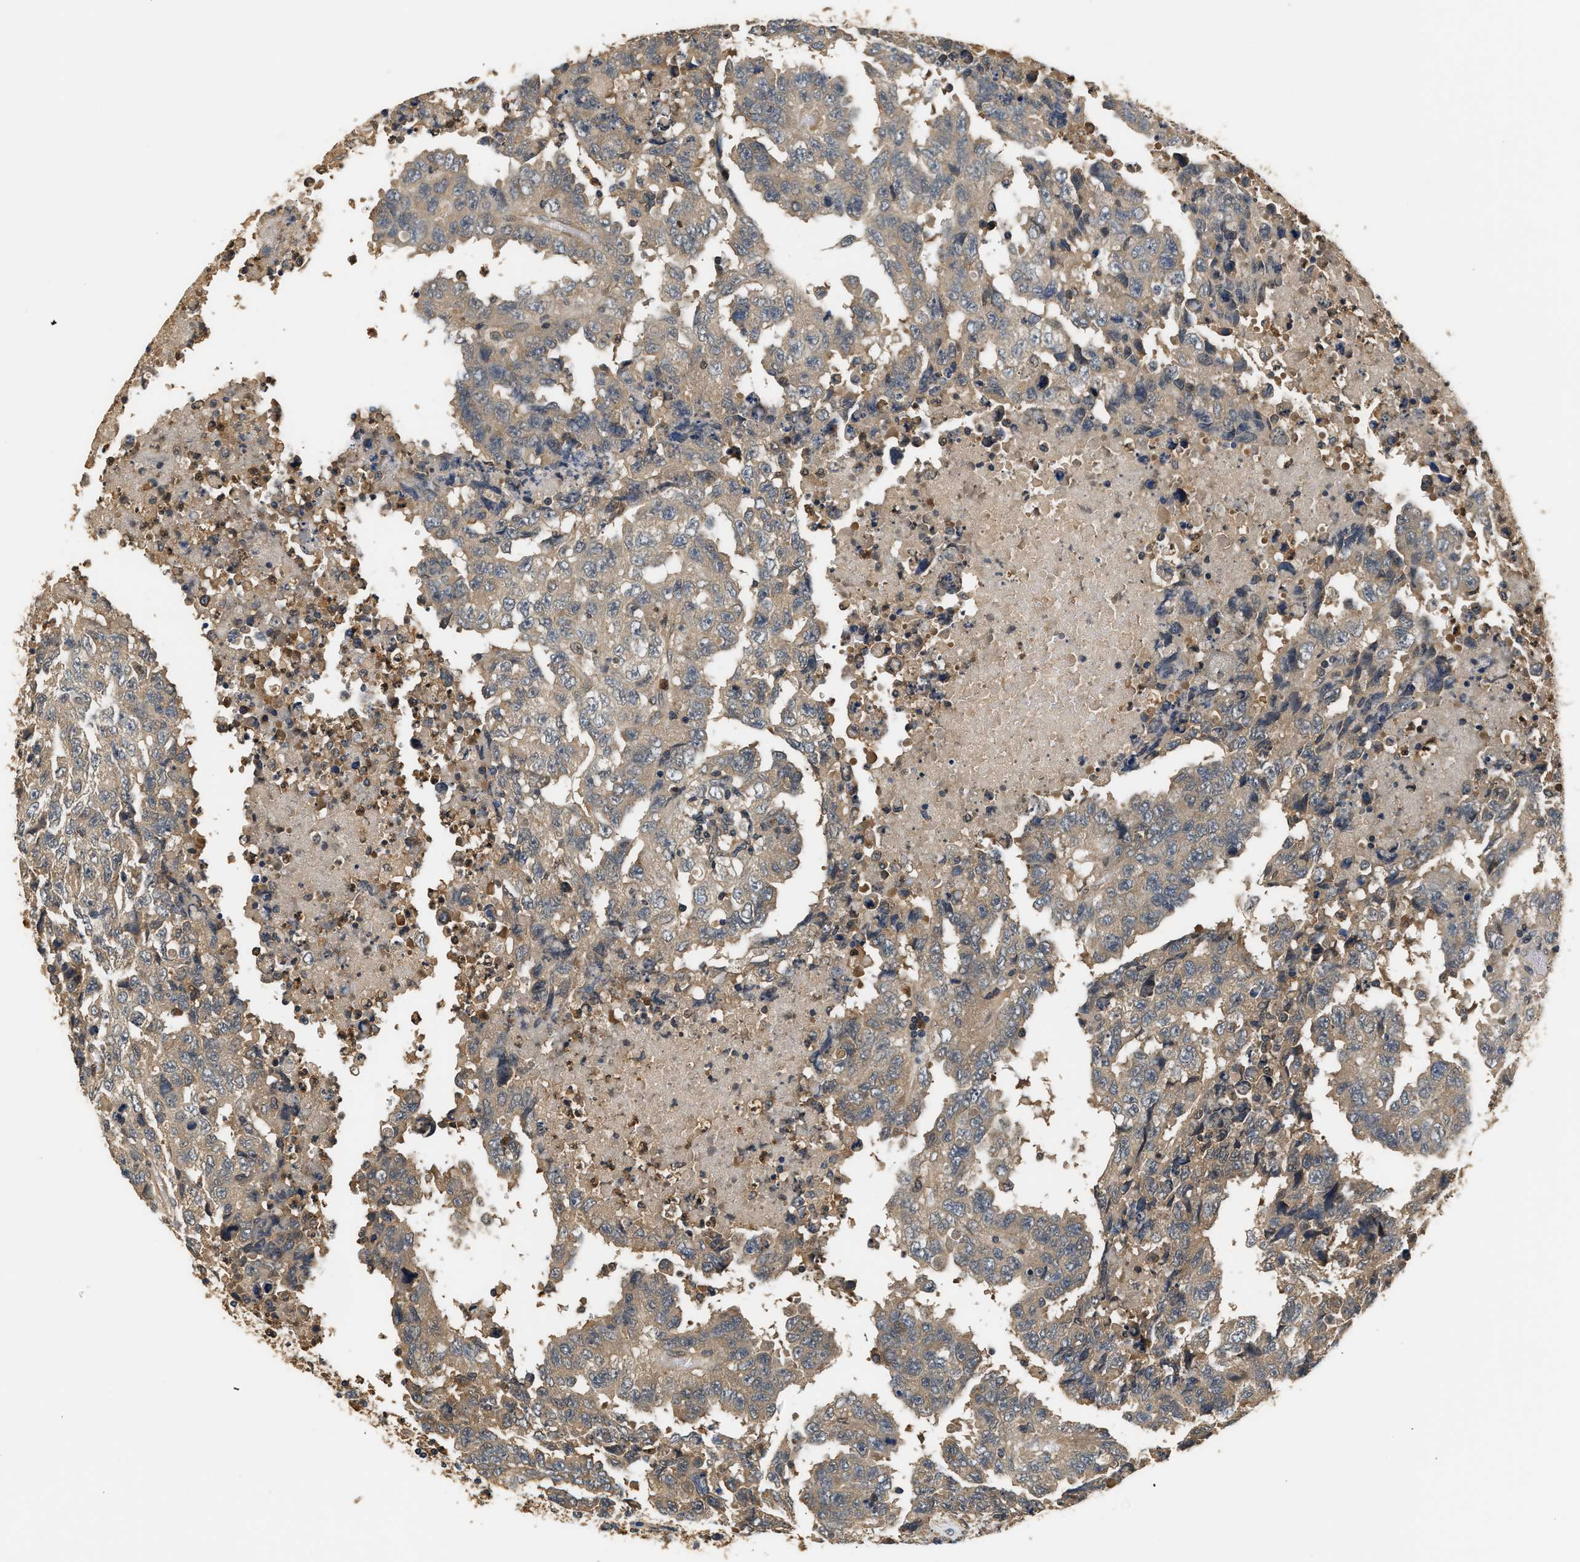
{"staining": {"intensity": "weak", "quantity": ">75%", "location": "cytoplasmic/membranous"}, "tissue": "testis cancer", "cell_type": "Tumor cells", "image_type": "cancer", "snomed": [{"axis": "morphology", "description": "Necrosis, NOS"}, {"axis": "morphology", "description": "Carcinoma, Embryonal, NOS"}, {"axis": "topography", "description": "Testis"}], "caption": "Embryonal carcinoma (testis) stained with IHC displays weak cytoplasmic/membranous staining in approximately >75% of tumor cells.", "gene": "GPI", "patient": {"sex": "male", "age": 19}}